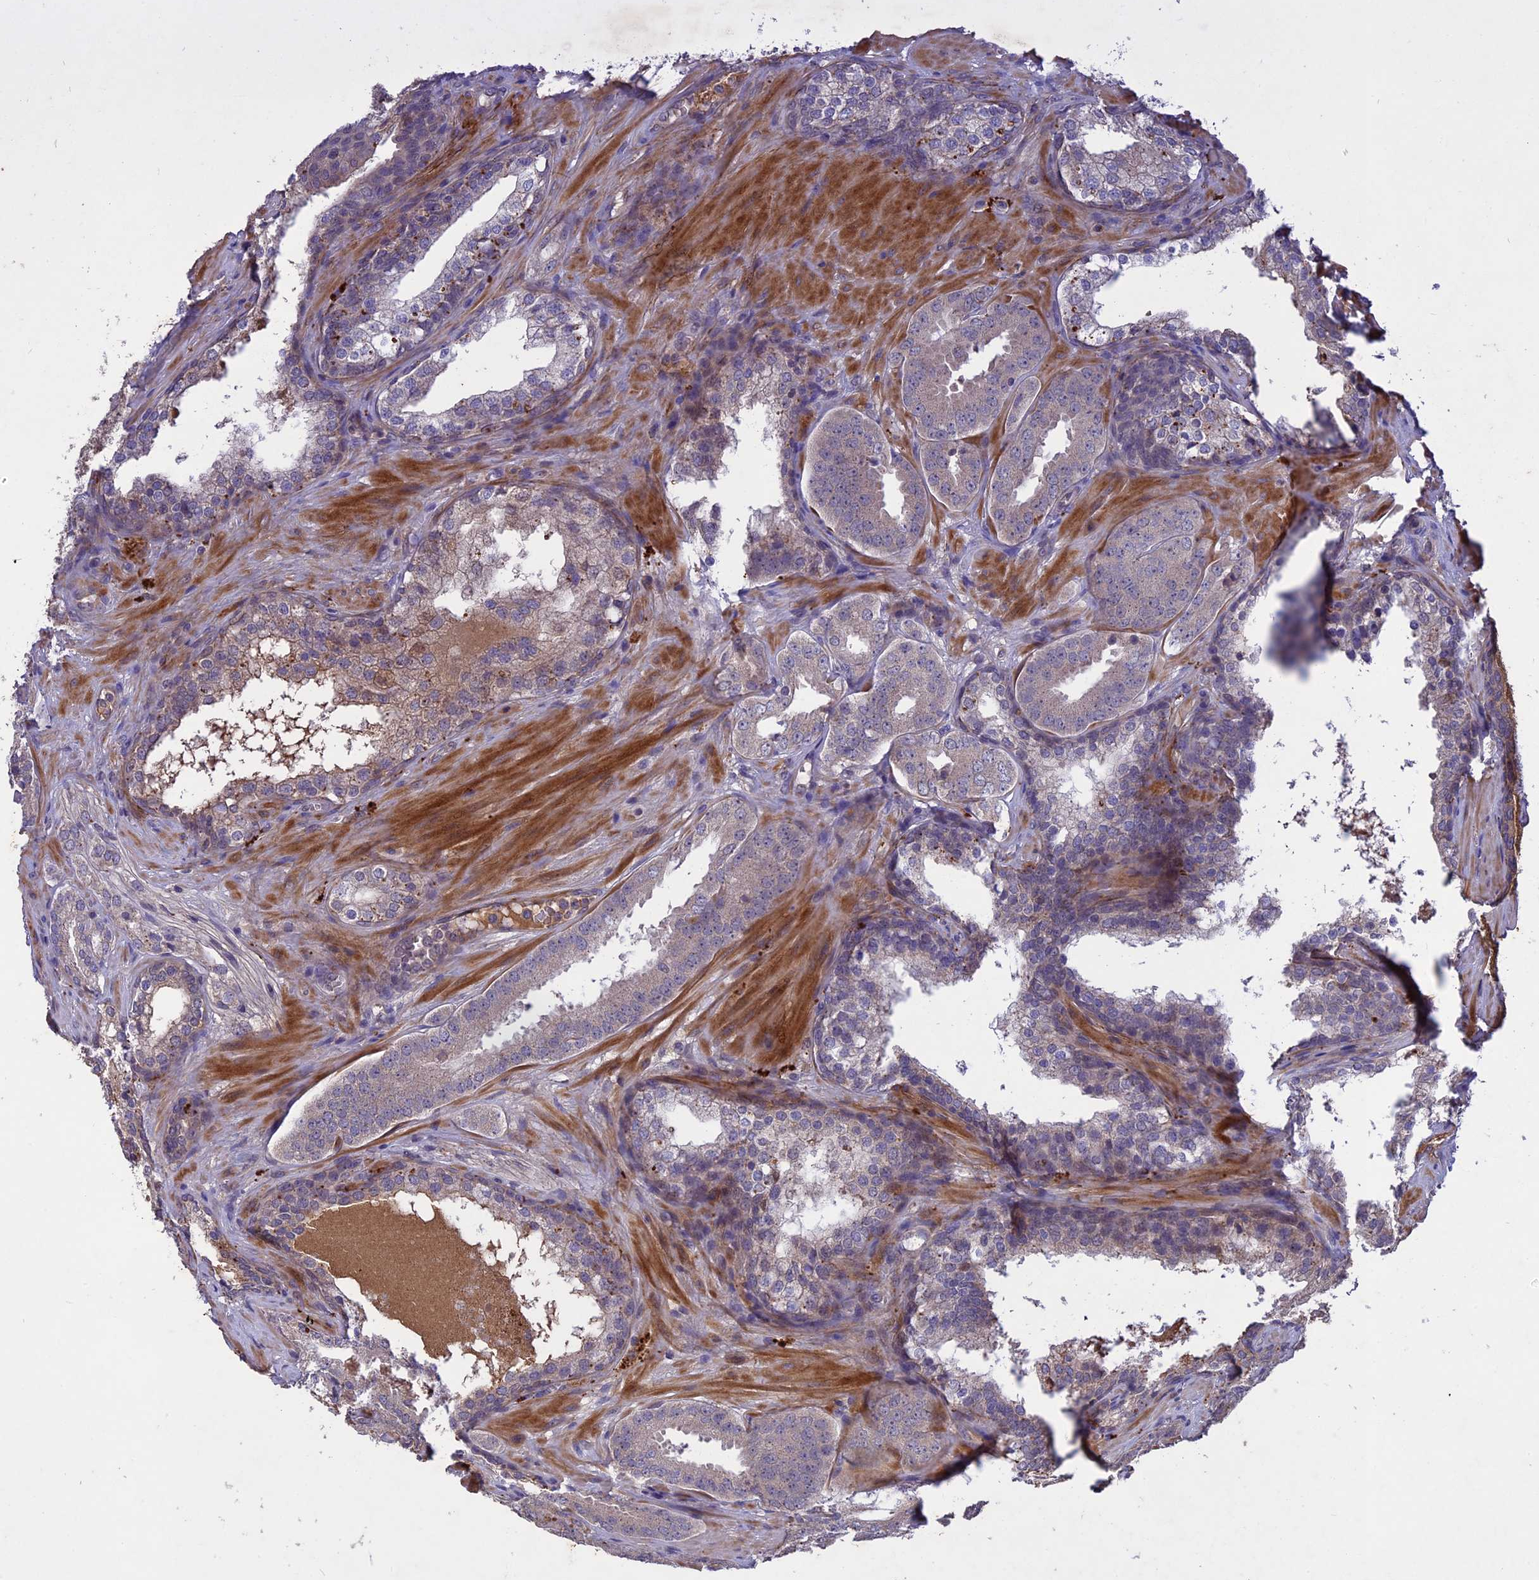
{"staining": {"intensity": "weak", "quantity": "<25%", "location": "cytoplasmic/membranous"}, "tissue": "prostate cancer", "cell_type": "Tumor cells", "image_type": "cancer", "snomed": [{"axis": "morphology", "description": "Adenocarcinoma, High grade"}, {"axis": "topography", "description": "Prostate"}], "caption": "Immunohistochemistry (IHC) of human prostate cancer displays no staining in tumor cells.", "gene": "ADO", "patient": {"sex": "male", "age": 63}}